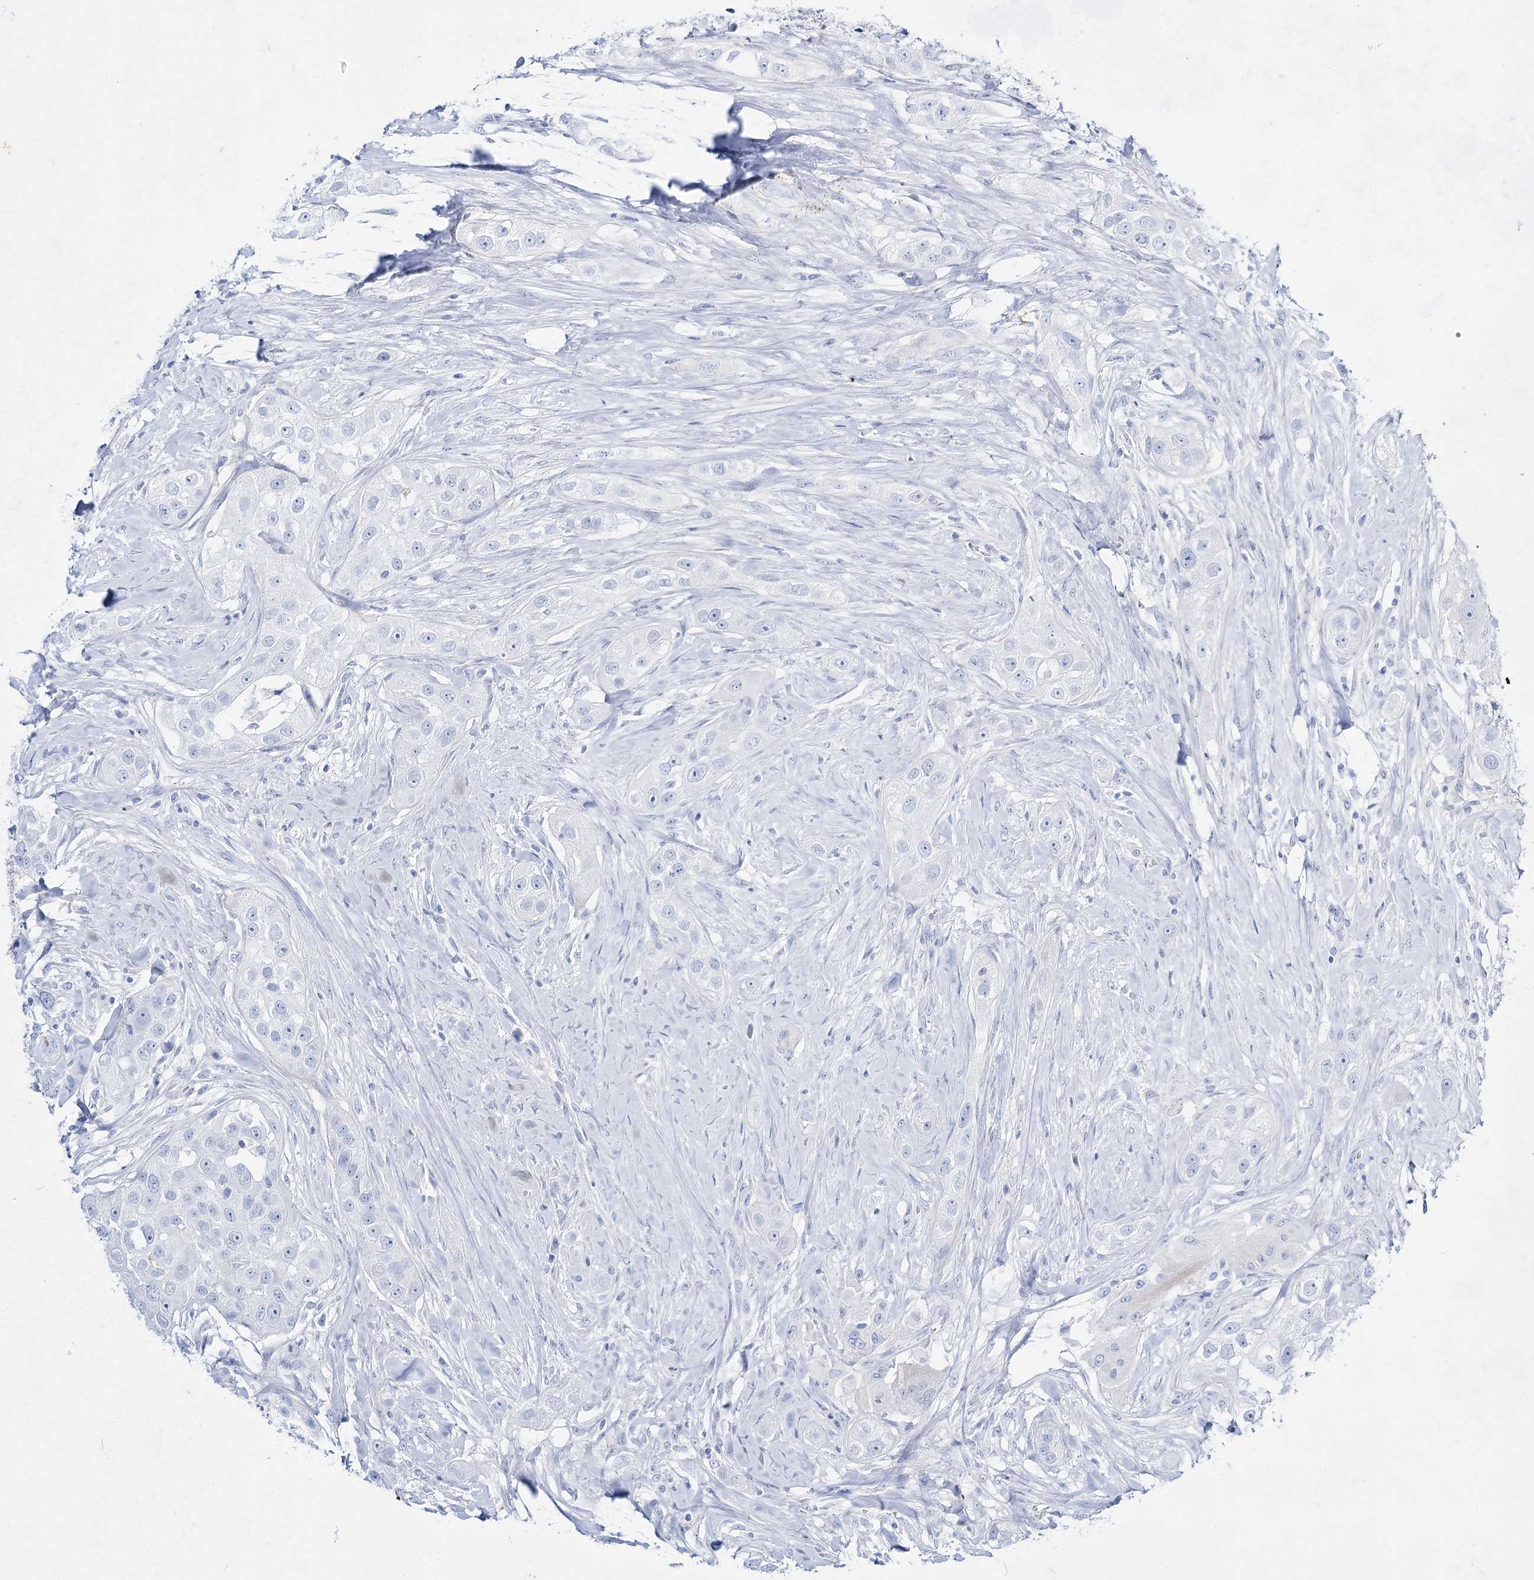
{"staining": {"intensity": "negative", "quantity": "none", "location": "none"}, "tissue": "head and neck cancer", "cell_type": "Tumor cells", "image_type": "cancer", "snomed": [{"axis": "morphology", "description": "Normal tissue, NOS"}, {"axis": "morphology", "description": "Squamous cell carcinoma, NOS"}, {"axis": "topography", "description": "Skeletal muscle"}, {"axis": "topography", "description": "Head-Neck"}], "caption": "Immunohistochemical staining of human head and neck cancer (squamous cell carcinoma) shows no significant positivity in tumor cells.", "gene": "ACRV1", "patient": {"sex": "male", "age": 51}}